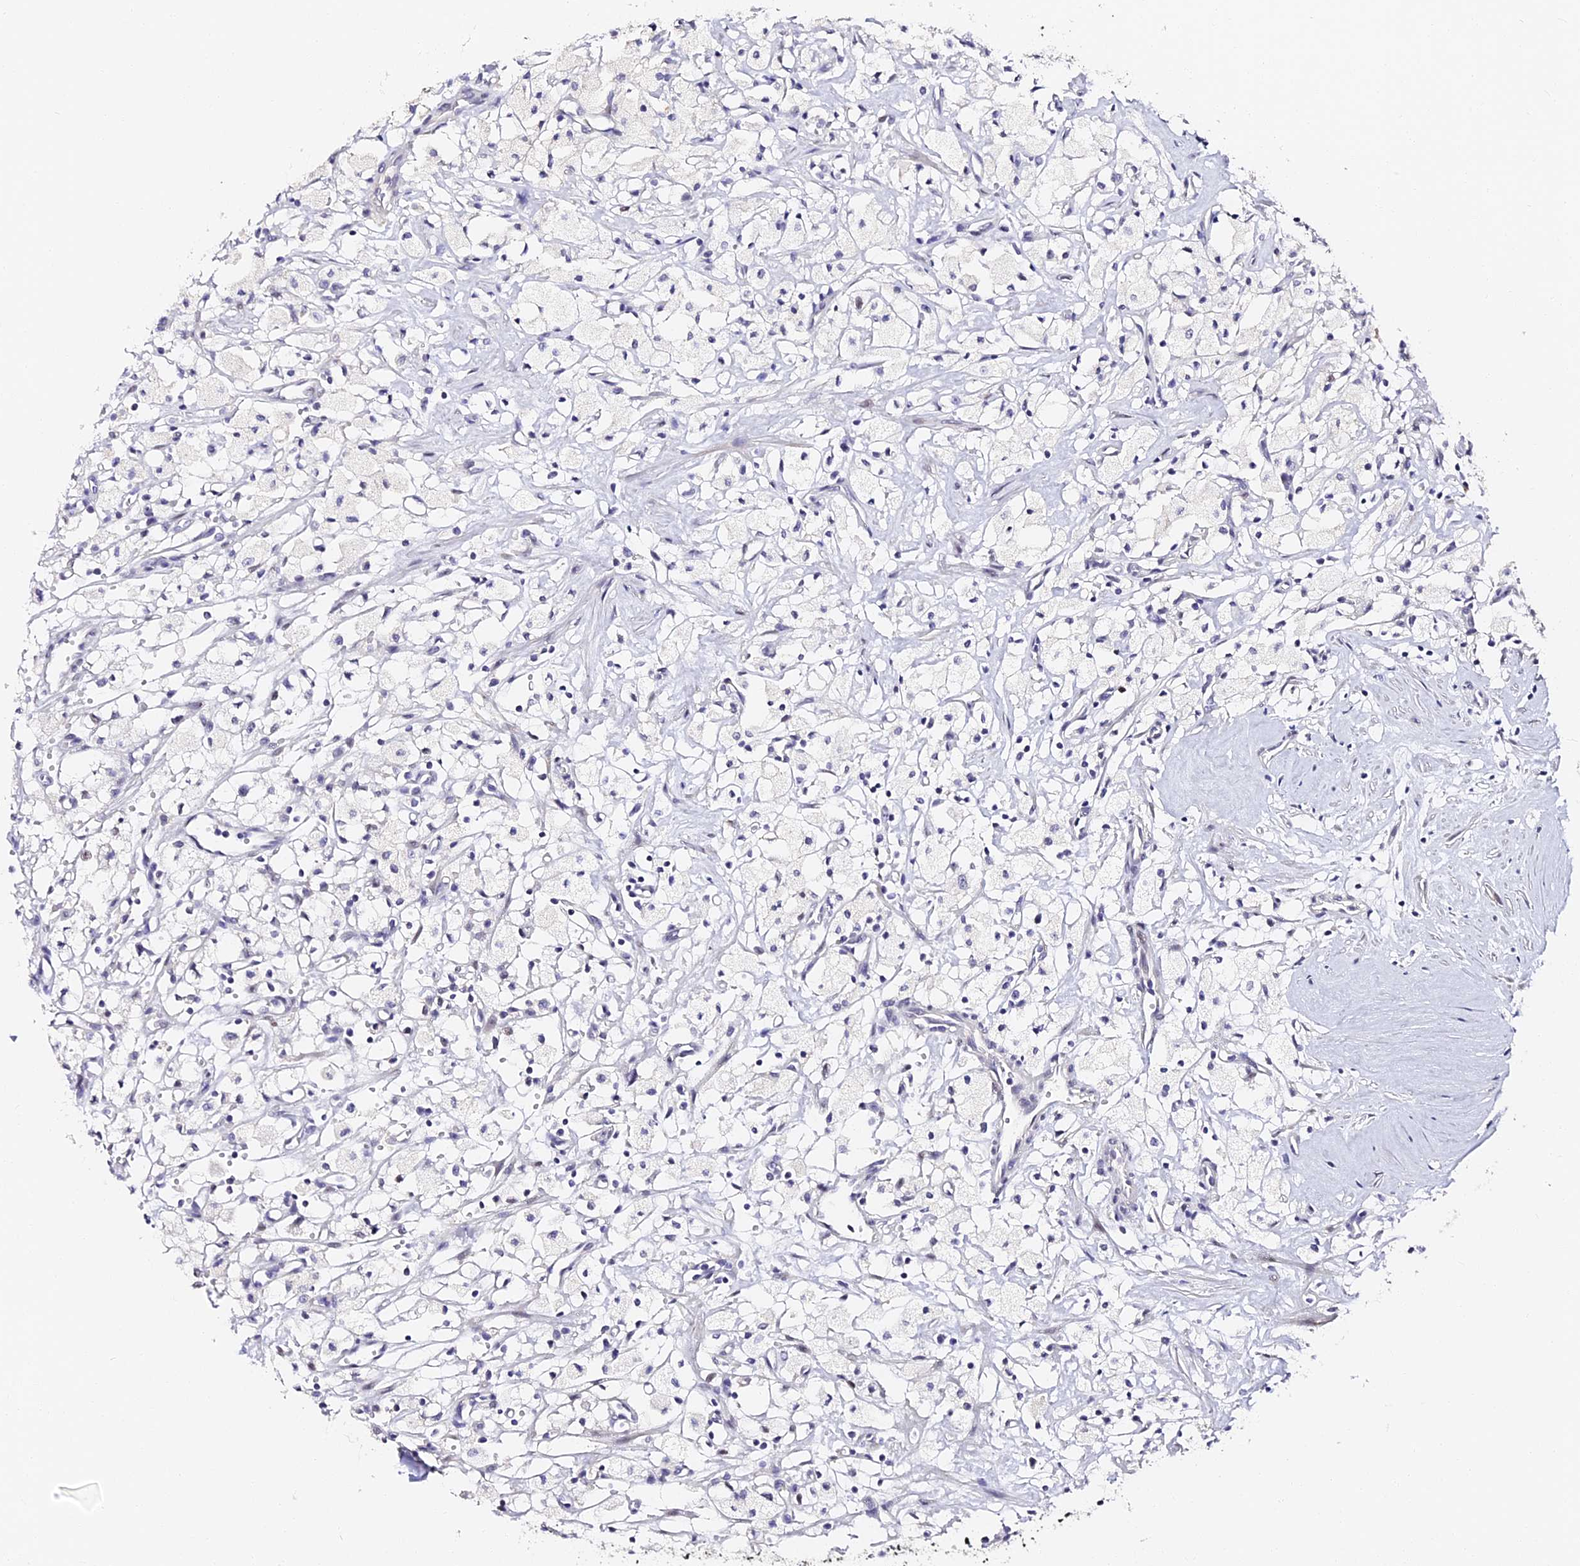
{"staining": {"intensity": "negative", "quantity": "none", "location": "none"}, "tissue": "renal cancer", "cell_type": "Tumor cells", "image_type": "cancer", "snomed": [{"axis": "morphology", "description": "Adenocarcinoma, NOS"}, {"axis": "topography", "description": "Kidney"}], "caption": "The immunohistochemistry (IHC) micrograph has no significant expression in tumor cells of renal cancer tissue.", "gene": "VPS33B", "patient": {"sex": "male", "age": 59}}